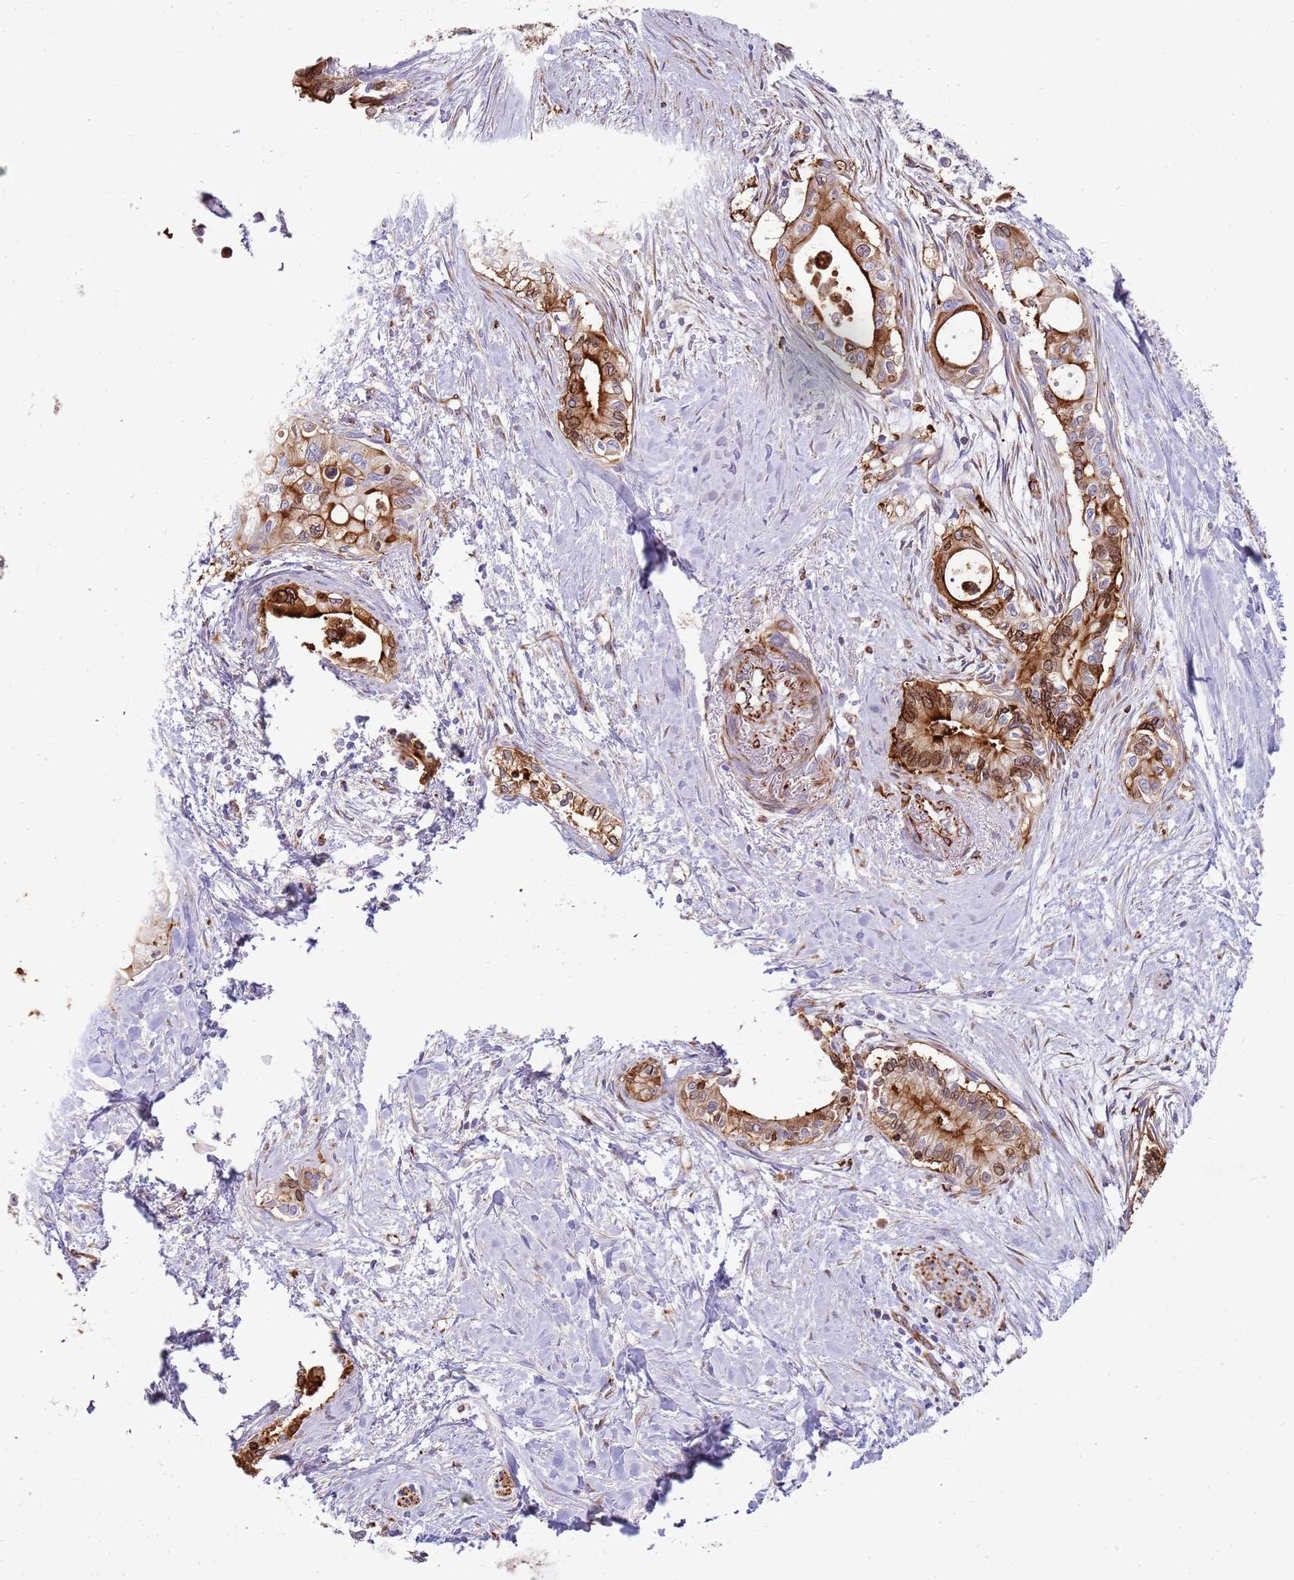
{"staining": {"intensity": "strong", "quantity": "25%-75%", "location": "cytoplasmic/membranous,nuclear"}, "tissue": "pancreatic cancer", "cell_type": "Tumor cells", "image_type": "cancer", "snomed": [{"axis": "morphology", "description": "Adenocarcinoma, NOS"}, {"axis": "topography", "description": "Pancreas"}], "caption": "Human pancreatic cancer (adenocarcinoma) stained with a brown dye displays strong cytoplasmic/membranous and nuclear positive staining in about 25%-75% of tumor cells.", "gene": "ZDHHC1", "patient": {"sex": "male", "age": 78}}